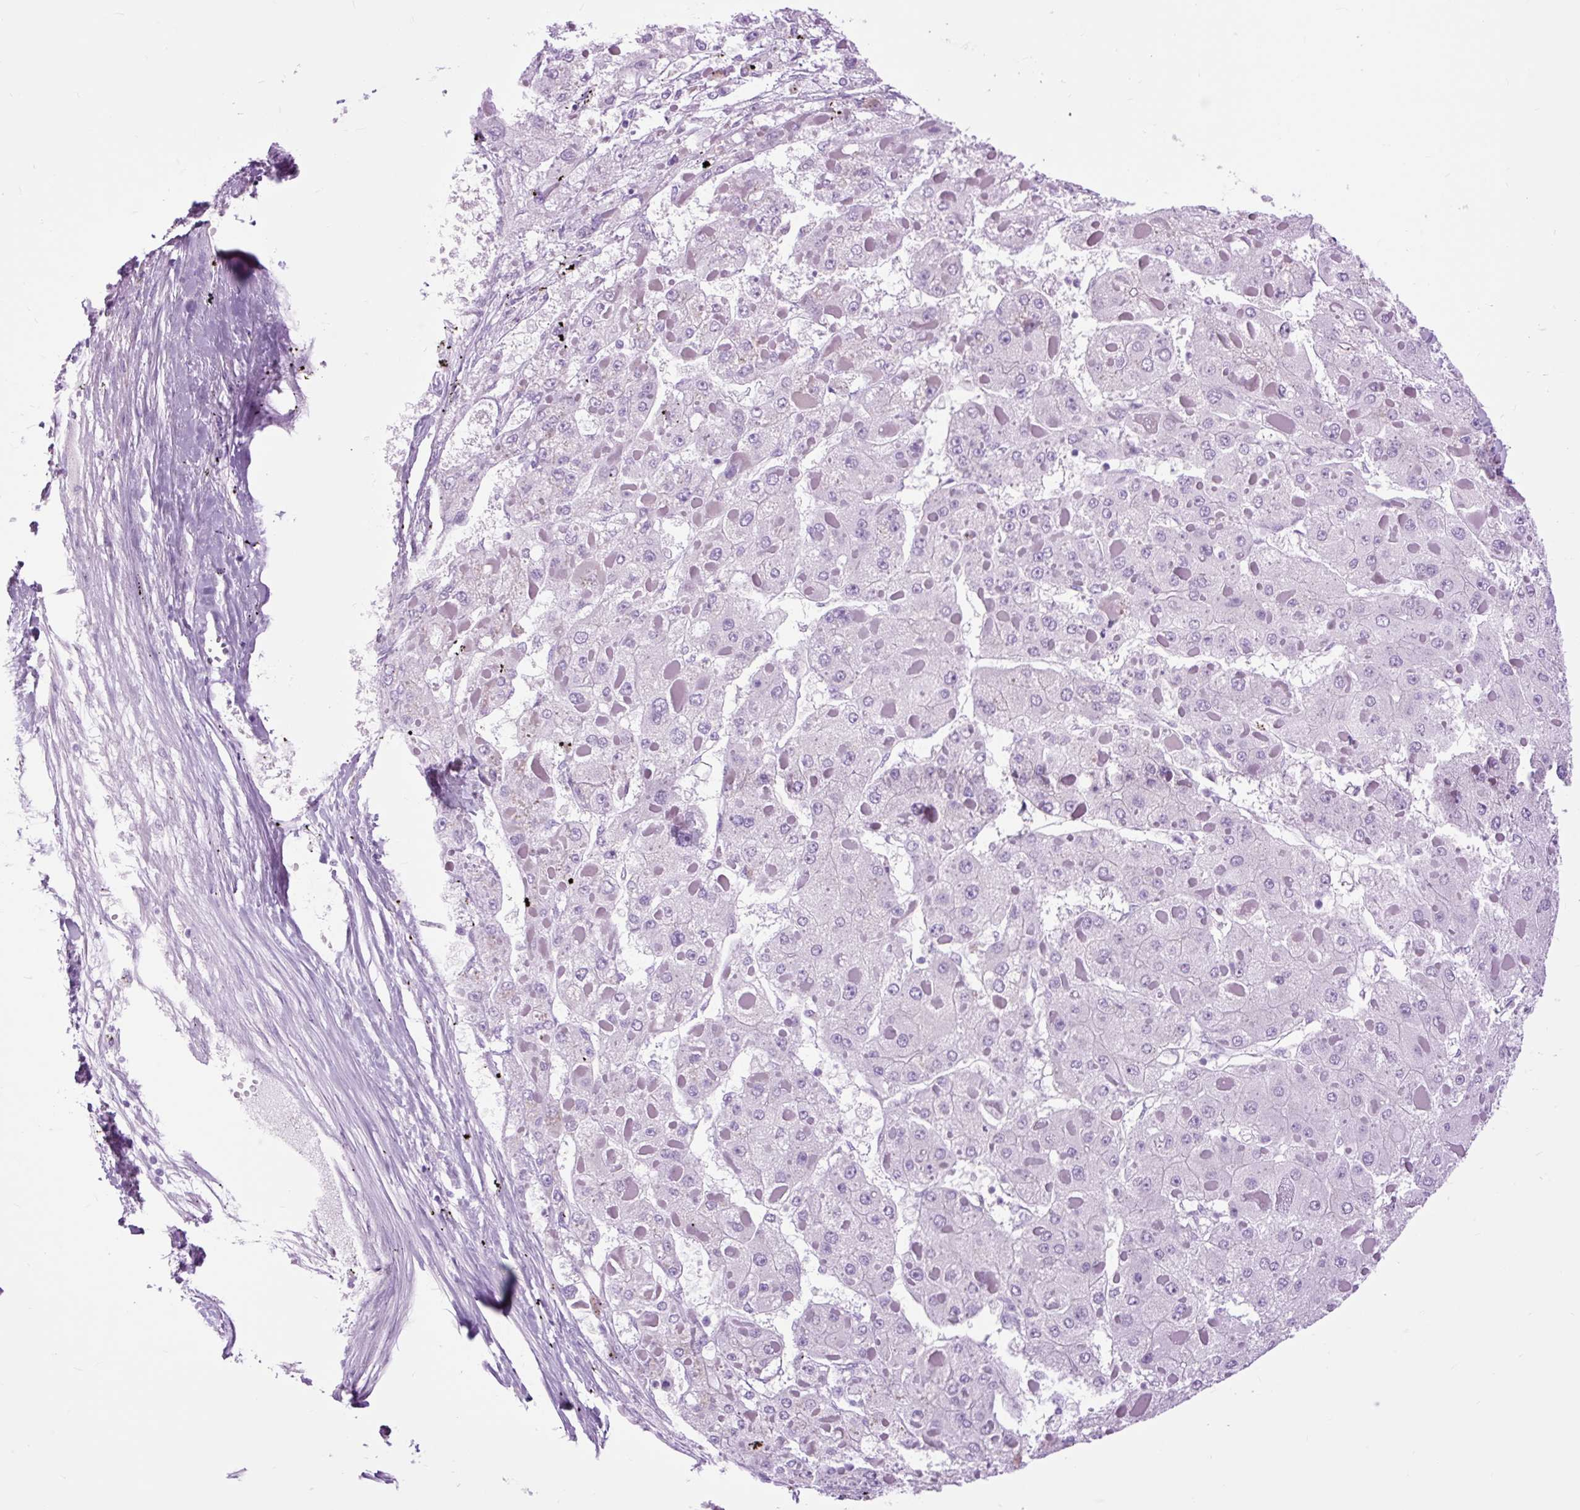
{"staining": {"intensity": "negative", "quantity": "none", "location": "none"}, "tissue": "liver cancer", "cell_type": "Tumor cells", "image_type": "cancer", "snomed": [{"axis": "morphology", "description": "Carcinoma, Hepatocellular, NOS"}, {"axis": "topography", "description": "Liver"}], "caption": "This image is of liver cancer stained with immunohistochemistry to label a protein in brown with the nuclei are counter-stained blue. There is no staining in tumor cells.", "gene": "DPP6", "patient": {"sex": "female", "age": 73}}